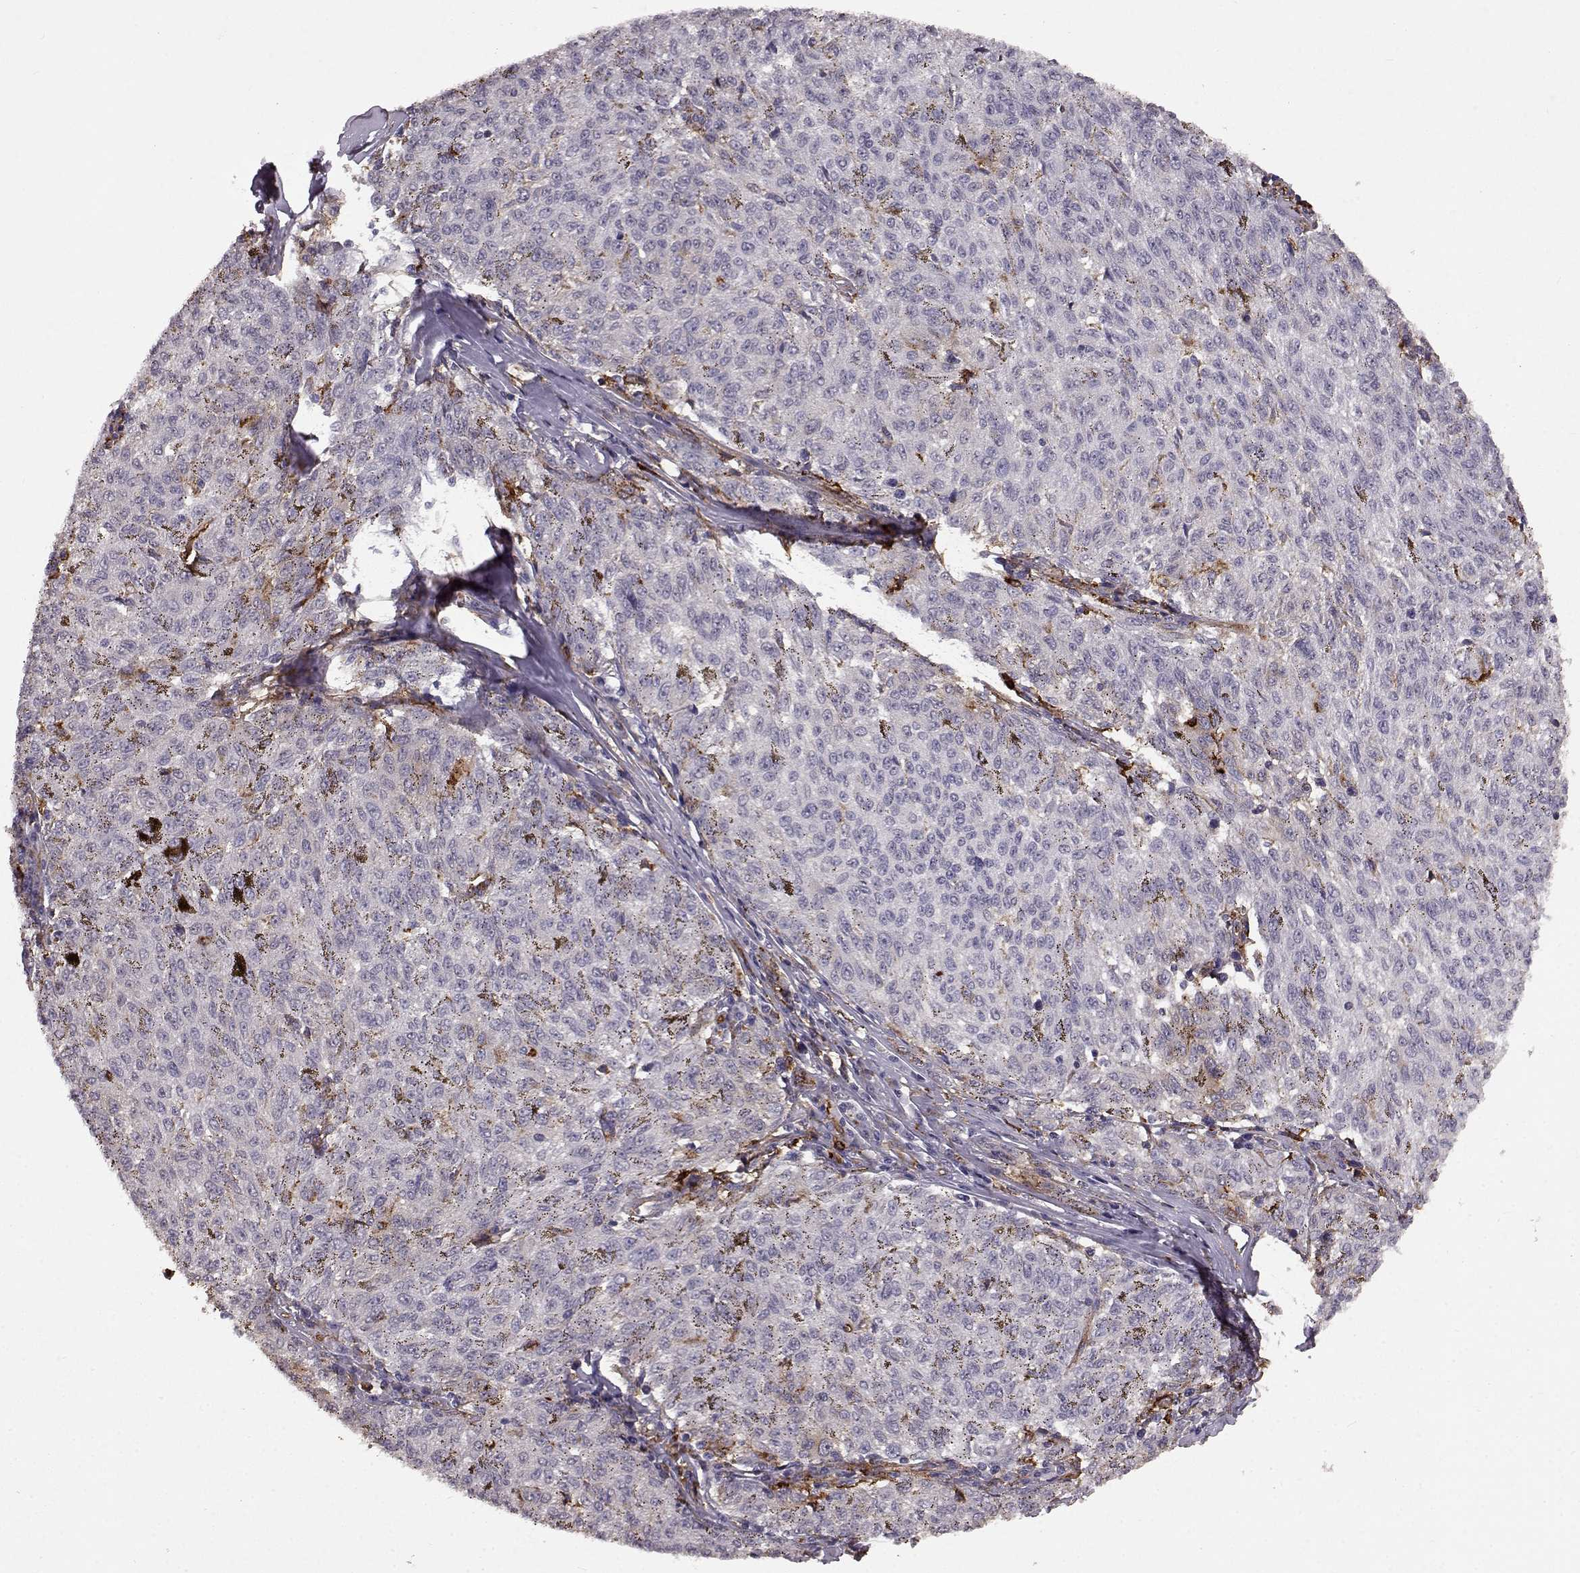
{"staining": {"intensity": "negative", "quantity": "none", "location": "none"}, "tissue": "melanoma", "cell_type": "Tumor cells", "image_type": "cancer", "snomed": [{"axis": "morphology", "description": "Malignant melanoma, NOS"}, {"axis": "topography", "description": "Skin"}], "caption": "An immunohistochemistry photomicrograph of melanoma is shown. There is no staining in tumor cells of melanoma.", "gene": "CCNF", "patient": {"sex": "female", "age": 72}}